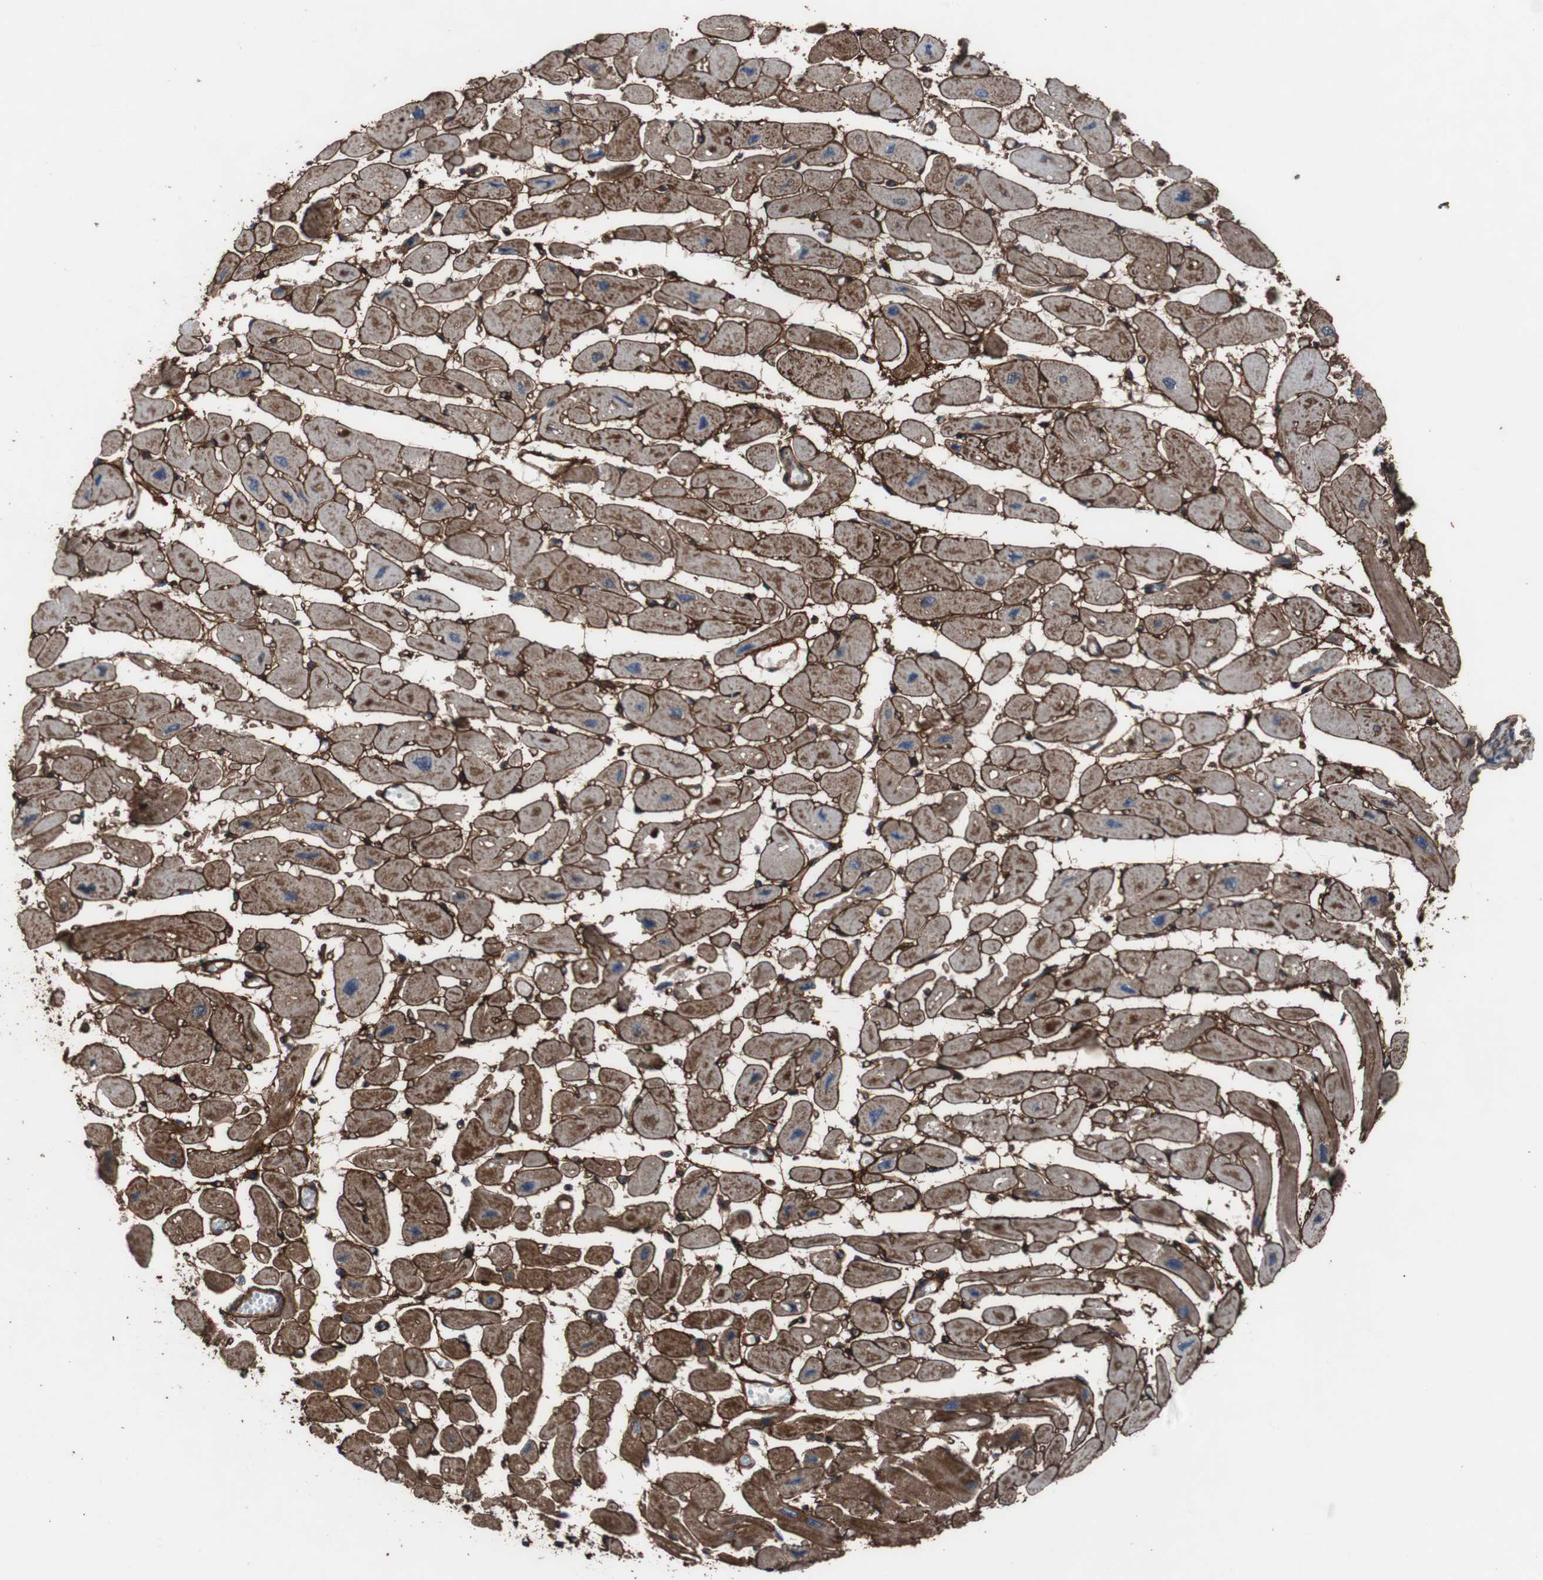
{"staining": {"intensity": "moderate", "quantity": "25%-75%", "location": "cytoplasmic/membranous"}, "tissue": "heart muscle", "cell_type": "Cardiomyocytes", "image_type": "normal", "snomed": [{"axis": "morphology", "description": "Normal tissue, NOS"}, {"axis": "topography", "description": "Heart"}], "caption": "A medium amount of moderate cytoplasmic/membranous staining is appreciated in approximately 25%-75% of cardiomyocytes in normal heart muscle. The protein of interest is shown in brown color, while the nuclei are stained blue.", "gene": "COL6A2", "patient": {"sex": "female", "age": 54}}